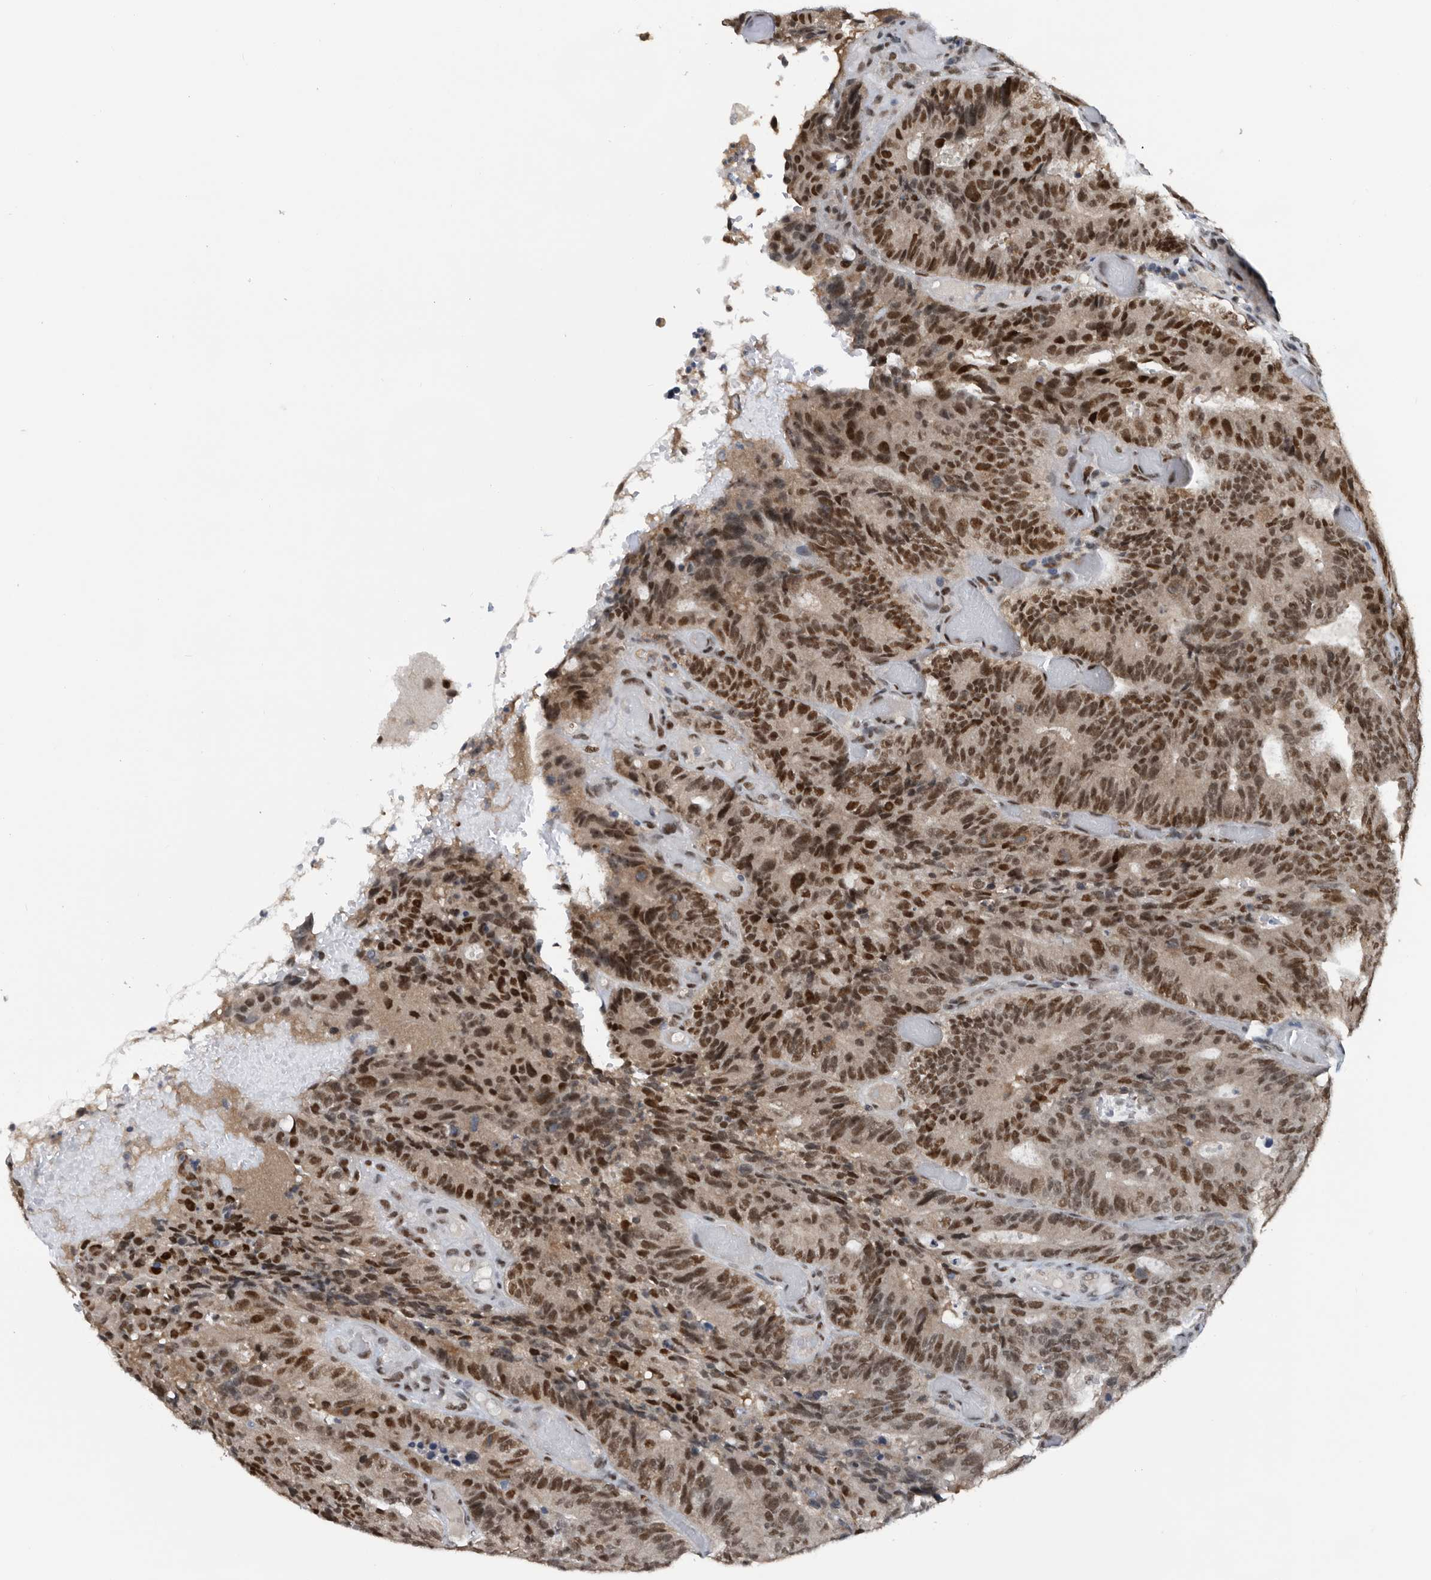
{"staining": {"intensity": "strong", "quantity": "25%-75%", "location": "nuclear"}, "tissue": "colorectal cancer", "cell_type": "Tumor cells", "image_type": "cancer", "snomed": [{"axis": "morphology", "description": "Adenocarcinoma, NOS"}, {"axis": "topography", "description": "Colon"}], "caption": "A brown stain shows strong nuclear staining of a protein in colorectal cancer (adenocarcinoma) tumor cells.", "gene": "ZNF260", "patient": {"sex": "male", "age": 87}}